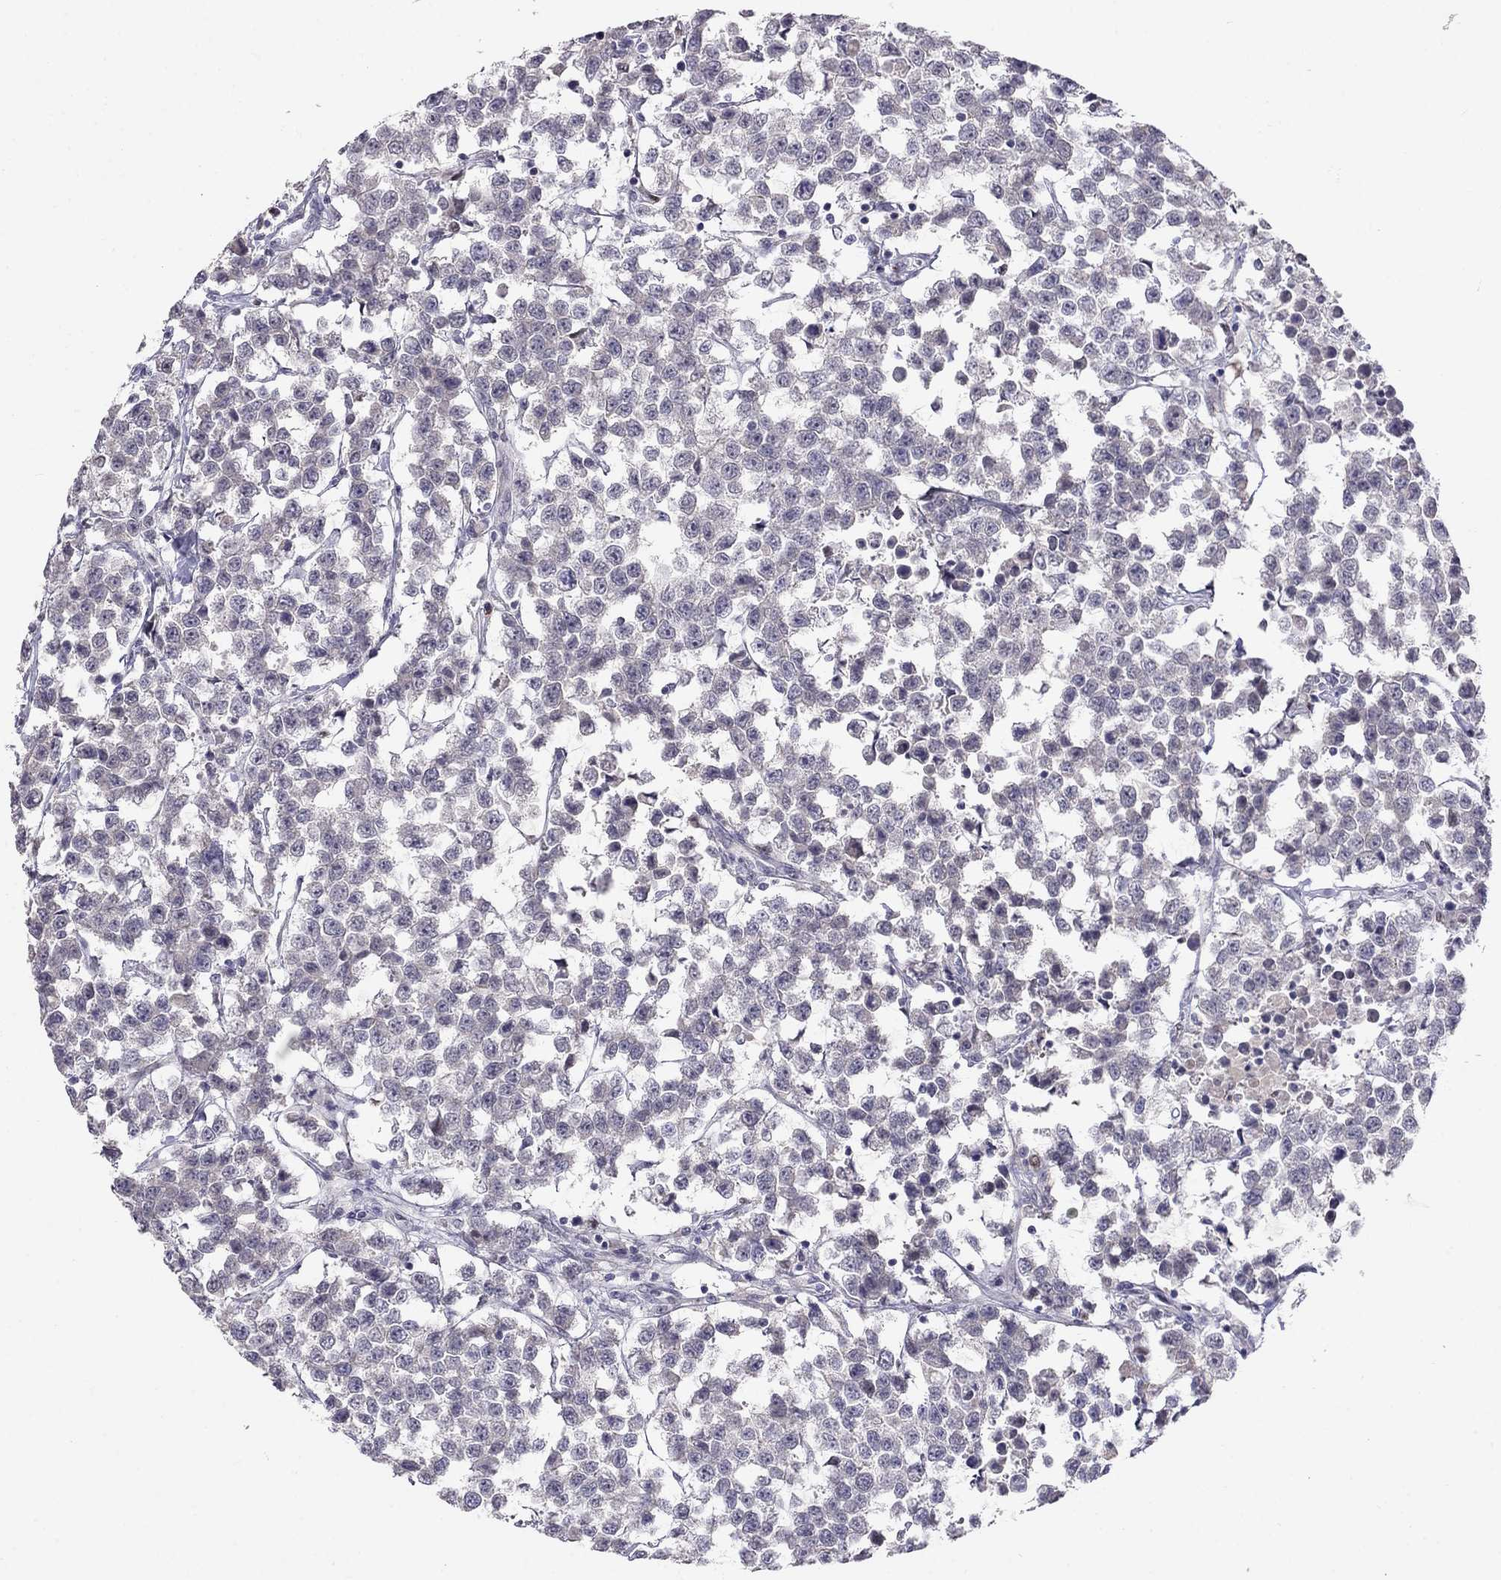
{"staining": {"intensity": "negative", "quantity": "none", "location": "none"}, "tissue": "testis cancer", "cell_type": "Tumor cells", "image_type": "cancer", "snomed": [{"axis": "morphology", "description": "Seminoma, NOS"}, {"axis": "topography", "description": "Testis"}], "caption": "There is no significant positivity in tumor cells of testis cancer.", "gene": "LRRC39", "patient": {"sex": "male", "age": 59}}